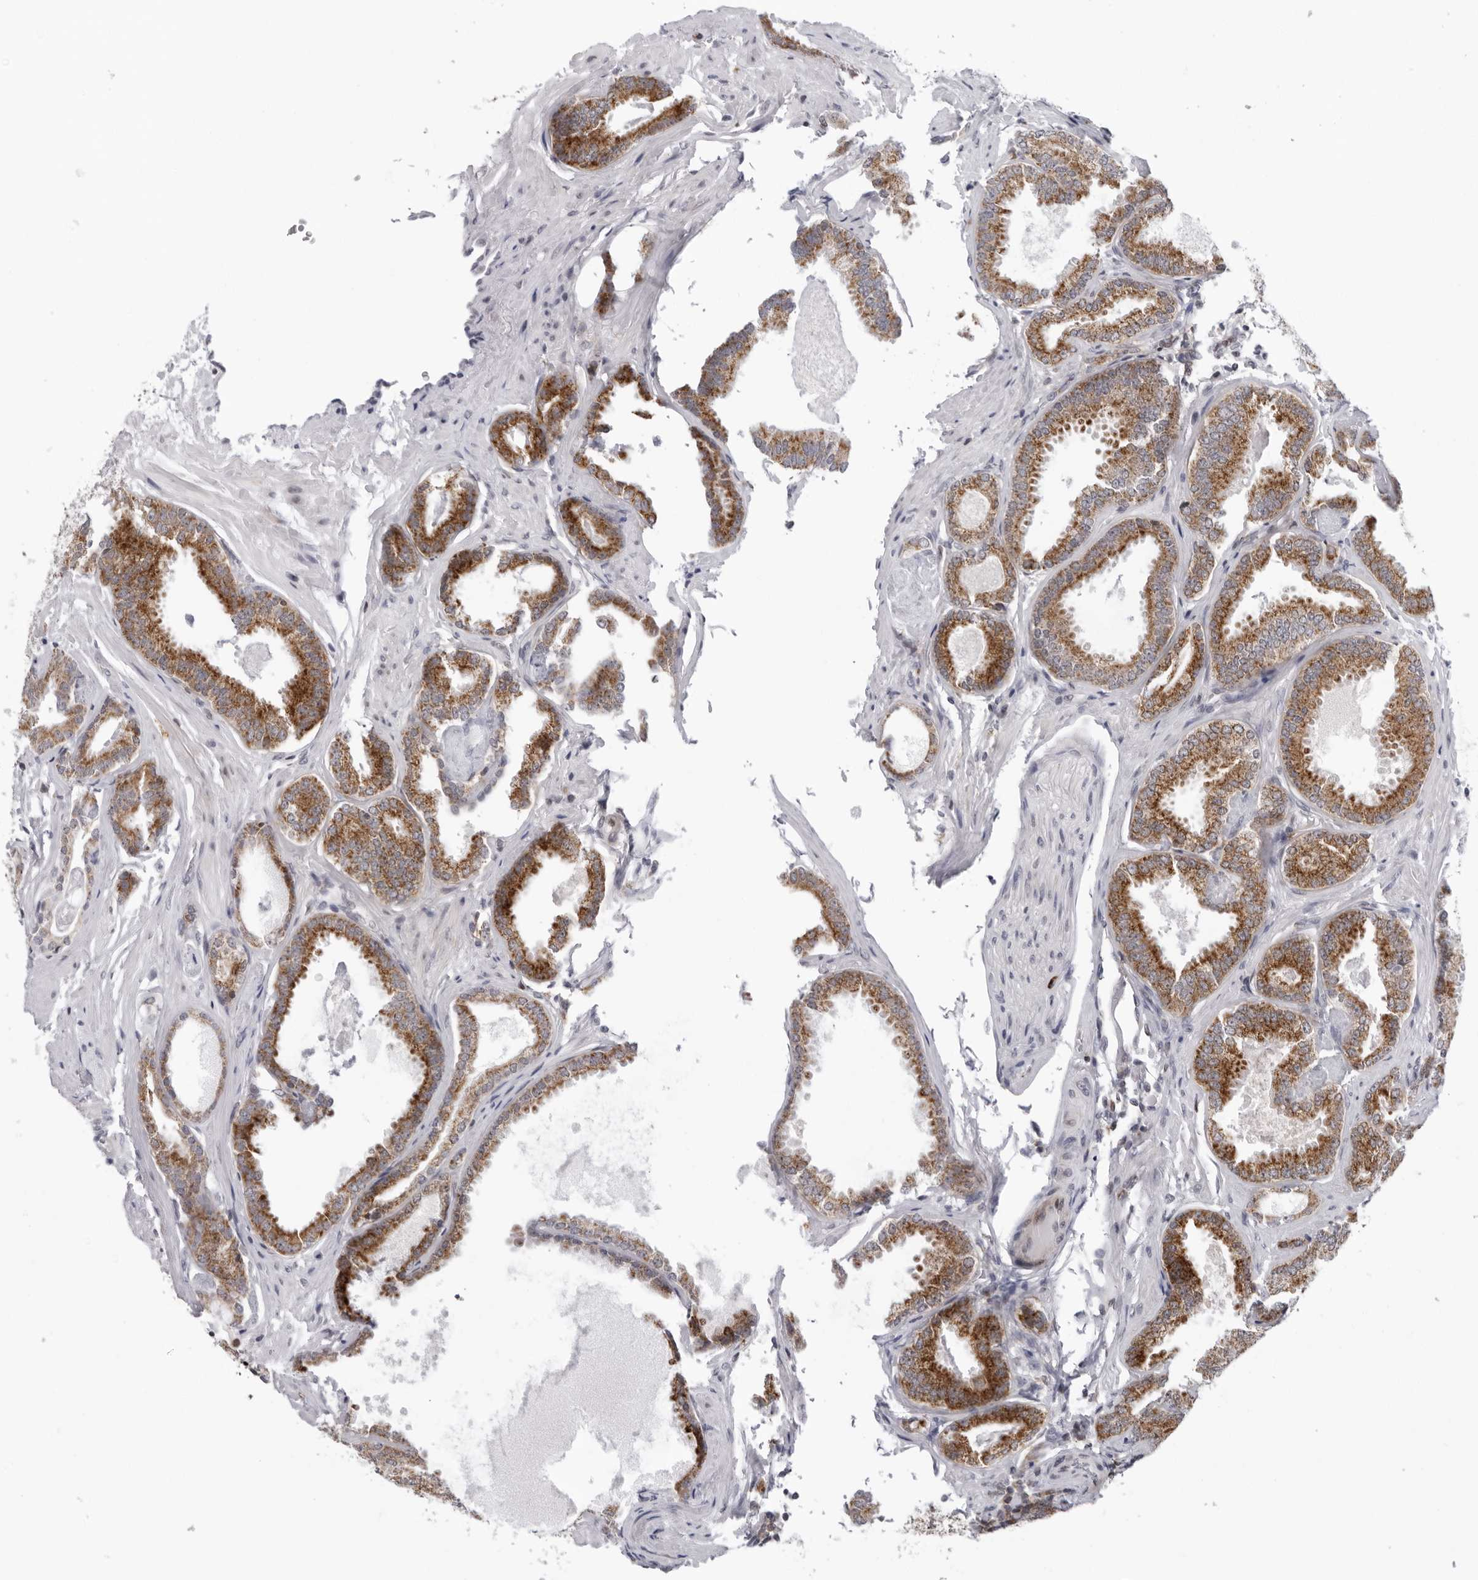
{"staining": {"intensity": "moderate", "quantity": ">75%", "location": "cytoplasmic/membranous"}, "tissue": "prostate cancer", "cell_type": "Tumor cells", "image_type": "cancer", "snomed": [{"axis": "morphology", "description": "Adenocarcinoma, Low grade"}, {"axis": "topography", "description": "Prostate"}], "caption": "Immunohistochemistry (DAB (3,3'-diaminobenzidine)) staining of low-grade adenocarcinoma (prostate) demonstrates moderate cytoplasmic/membranous protein positivity in approximately >75% of tumor cells.", "gene": "CPT2", "patient": {"sex": "male", "age": 71}}